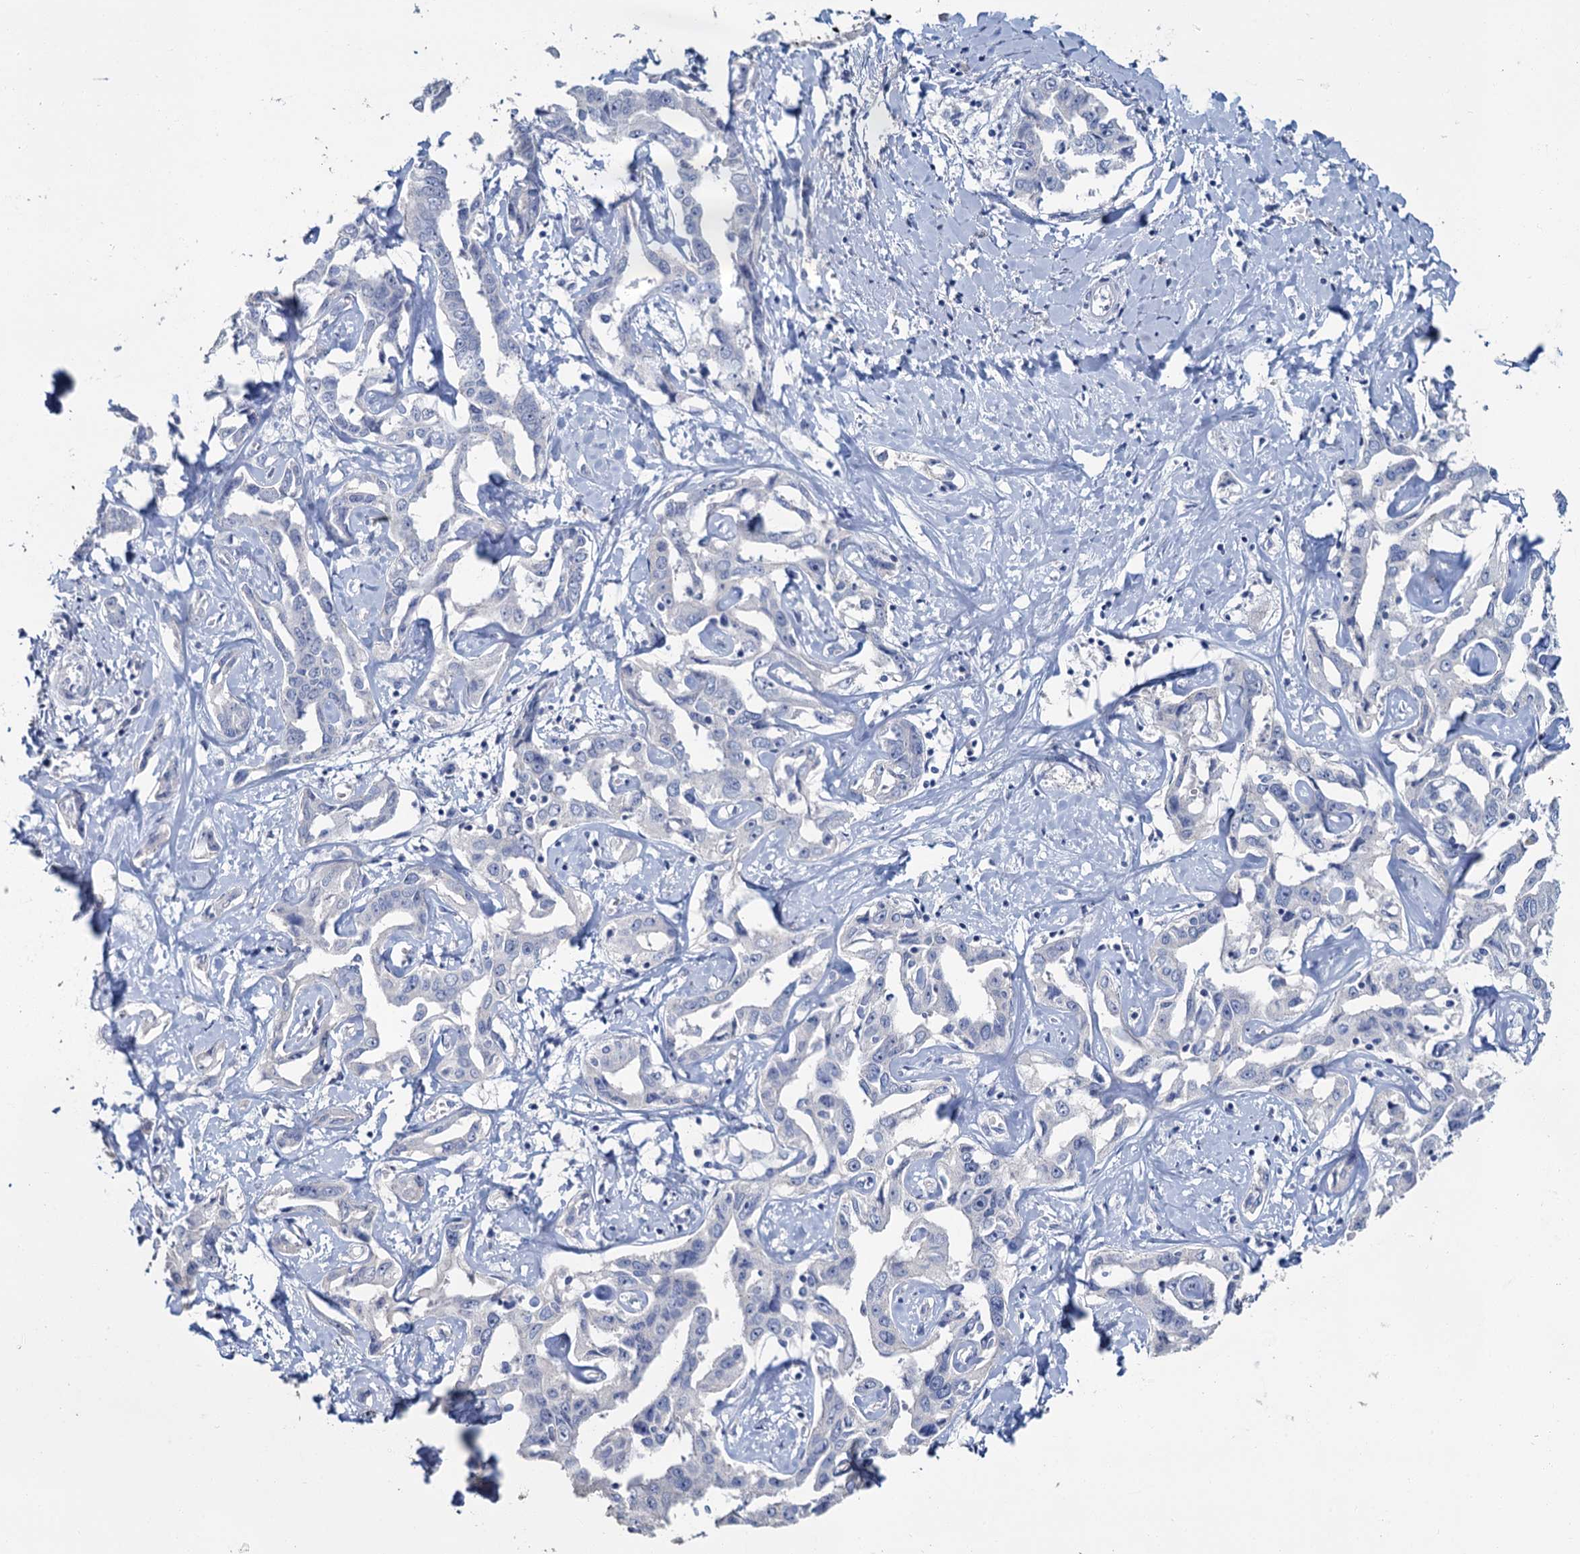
{"staining": {"intensity": "negative", "quantity": "none", "location": "none"}, "tissue": "liver cancer", "cell_type": "Tumor cells", "image_type": "cancer", "snomed": [{"axis": "morphology", "description": "Cholangiocarcinoma"}, {"axis": "topography", "description": "Liver"}], "caption": "There is no significant staining in tumor cells of liver cancer.", "gene": "SNCB", "patient": {"sex": "male", "age": 59}}